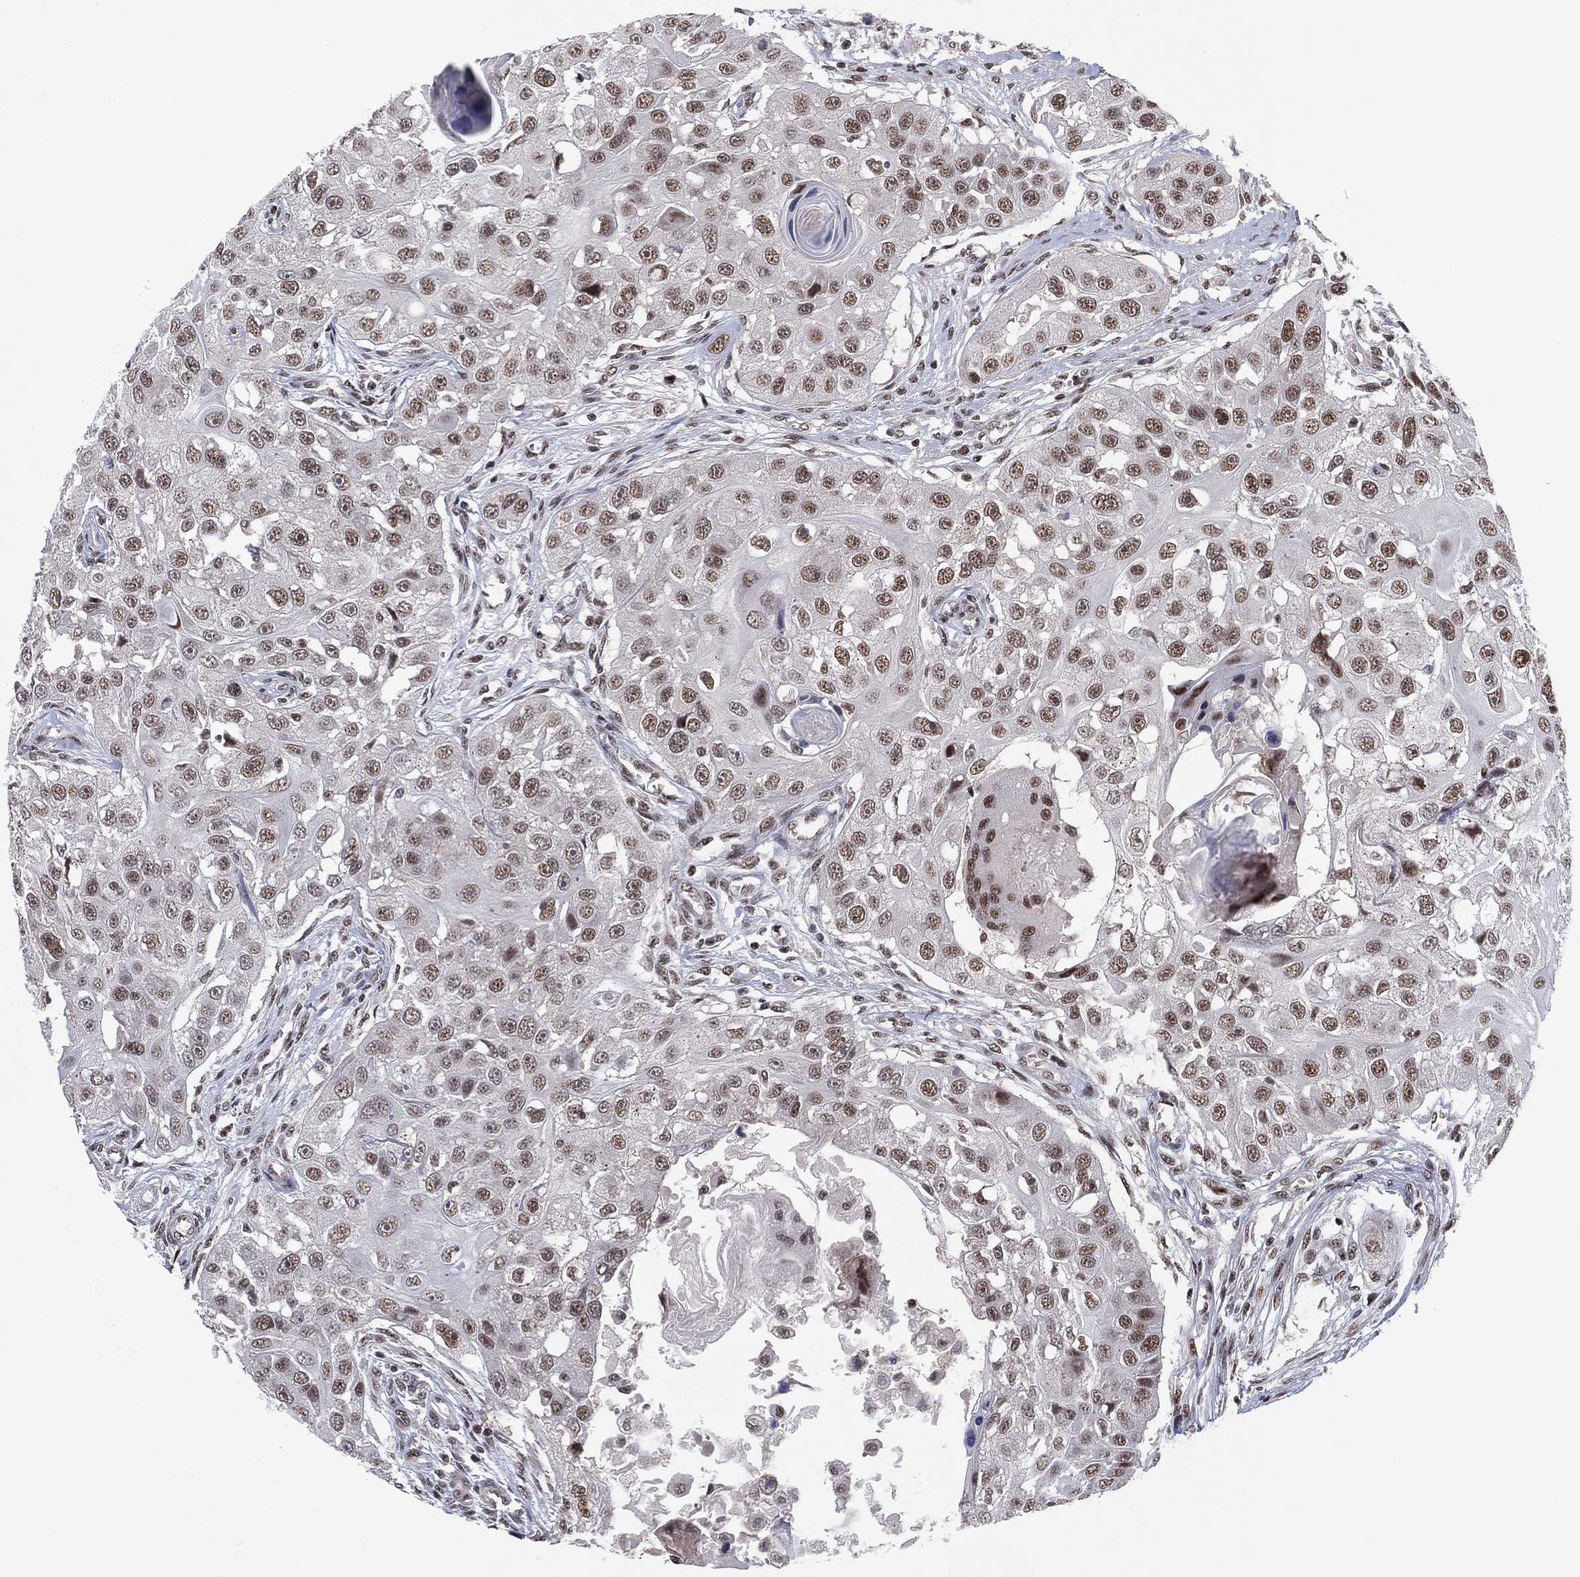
{"staining": {"intensity": "moderate", "quantity": ">75%", "location": "nuclear"}, "tissue": "head and neck cancer", "cell_type": "Tumor cells", "image_type": "cancer", "snomed": [{"axis": "morphology", "description": "Squamous cell carcinoma, NOS"}, {"axis": "topography", "description": "Head-Neck"}], "caption": "This photomicrograph demonstrates head and neck cancer stained with immunohistochemistry to label a protein in brown. The nuclear of tumor cells show moderate positivity for the protein. Nuclei are counter-stained blue.", "gene": "DGCR8", "patient": {"sex": "male", "age": 51}}